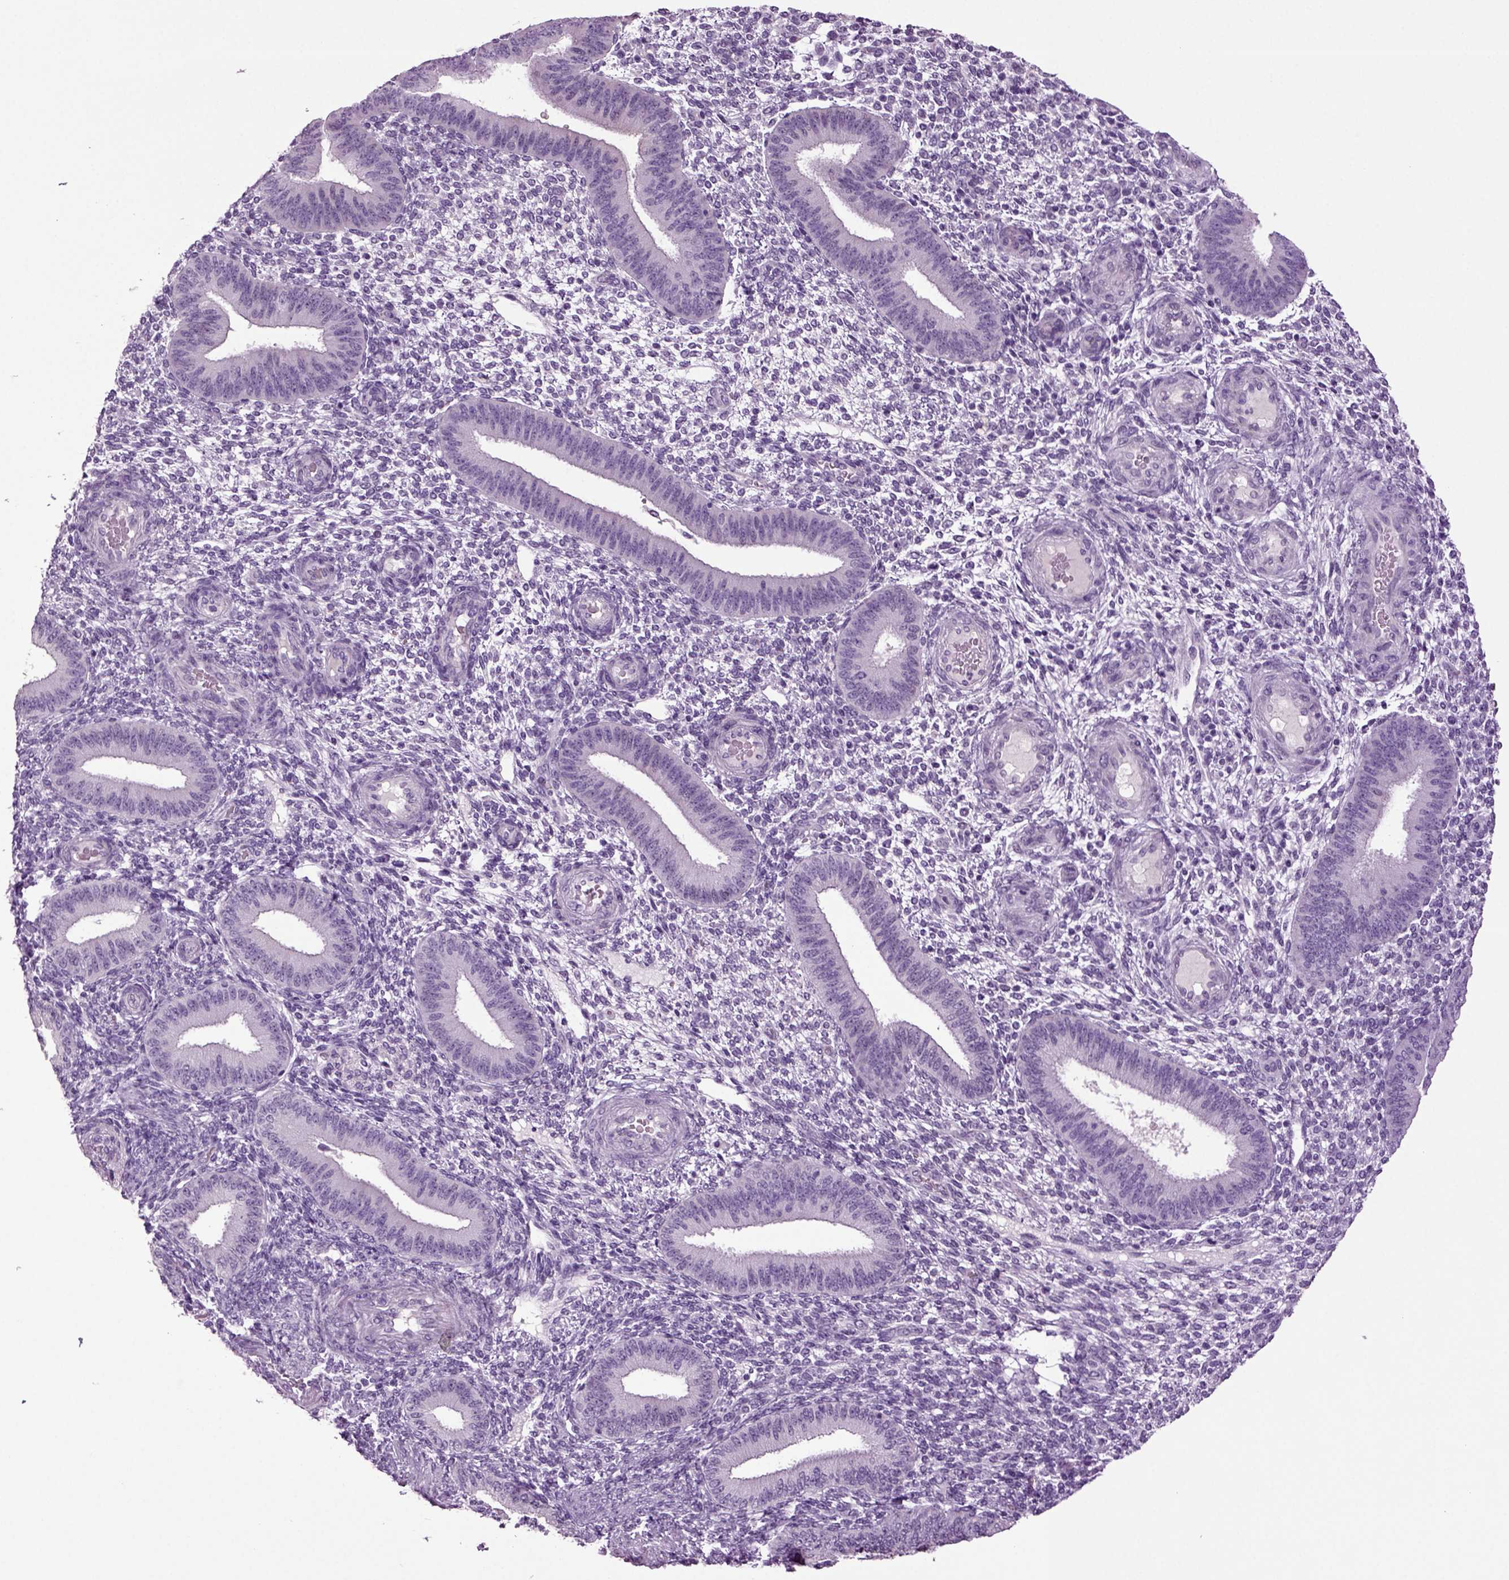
{"staining": {"intensity": "negative", "quantity": "none", "location": "none"}, "tissue": "endometrium", "cell_type": "Cells in endometrial stroma", "image_type": "normal", "snomed": [{"axis": "morphology", "description": "Normal tissue, NOS"}, {"axis": "topography", "description": "Endometrium"}], "caption": "This is a photomicrograph of IHC staining of unremarkable endometrium, which shows no staining in cells in endometrial stroma. (Stains: DAB immunohistochemistry (IHC) with hematoxylin counter stain, Microscopy: brightfield microscopy at high magnification).", "gene": "SLC17A6", "patient": {"sex": "female", "age": 39}}